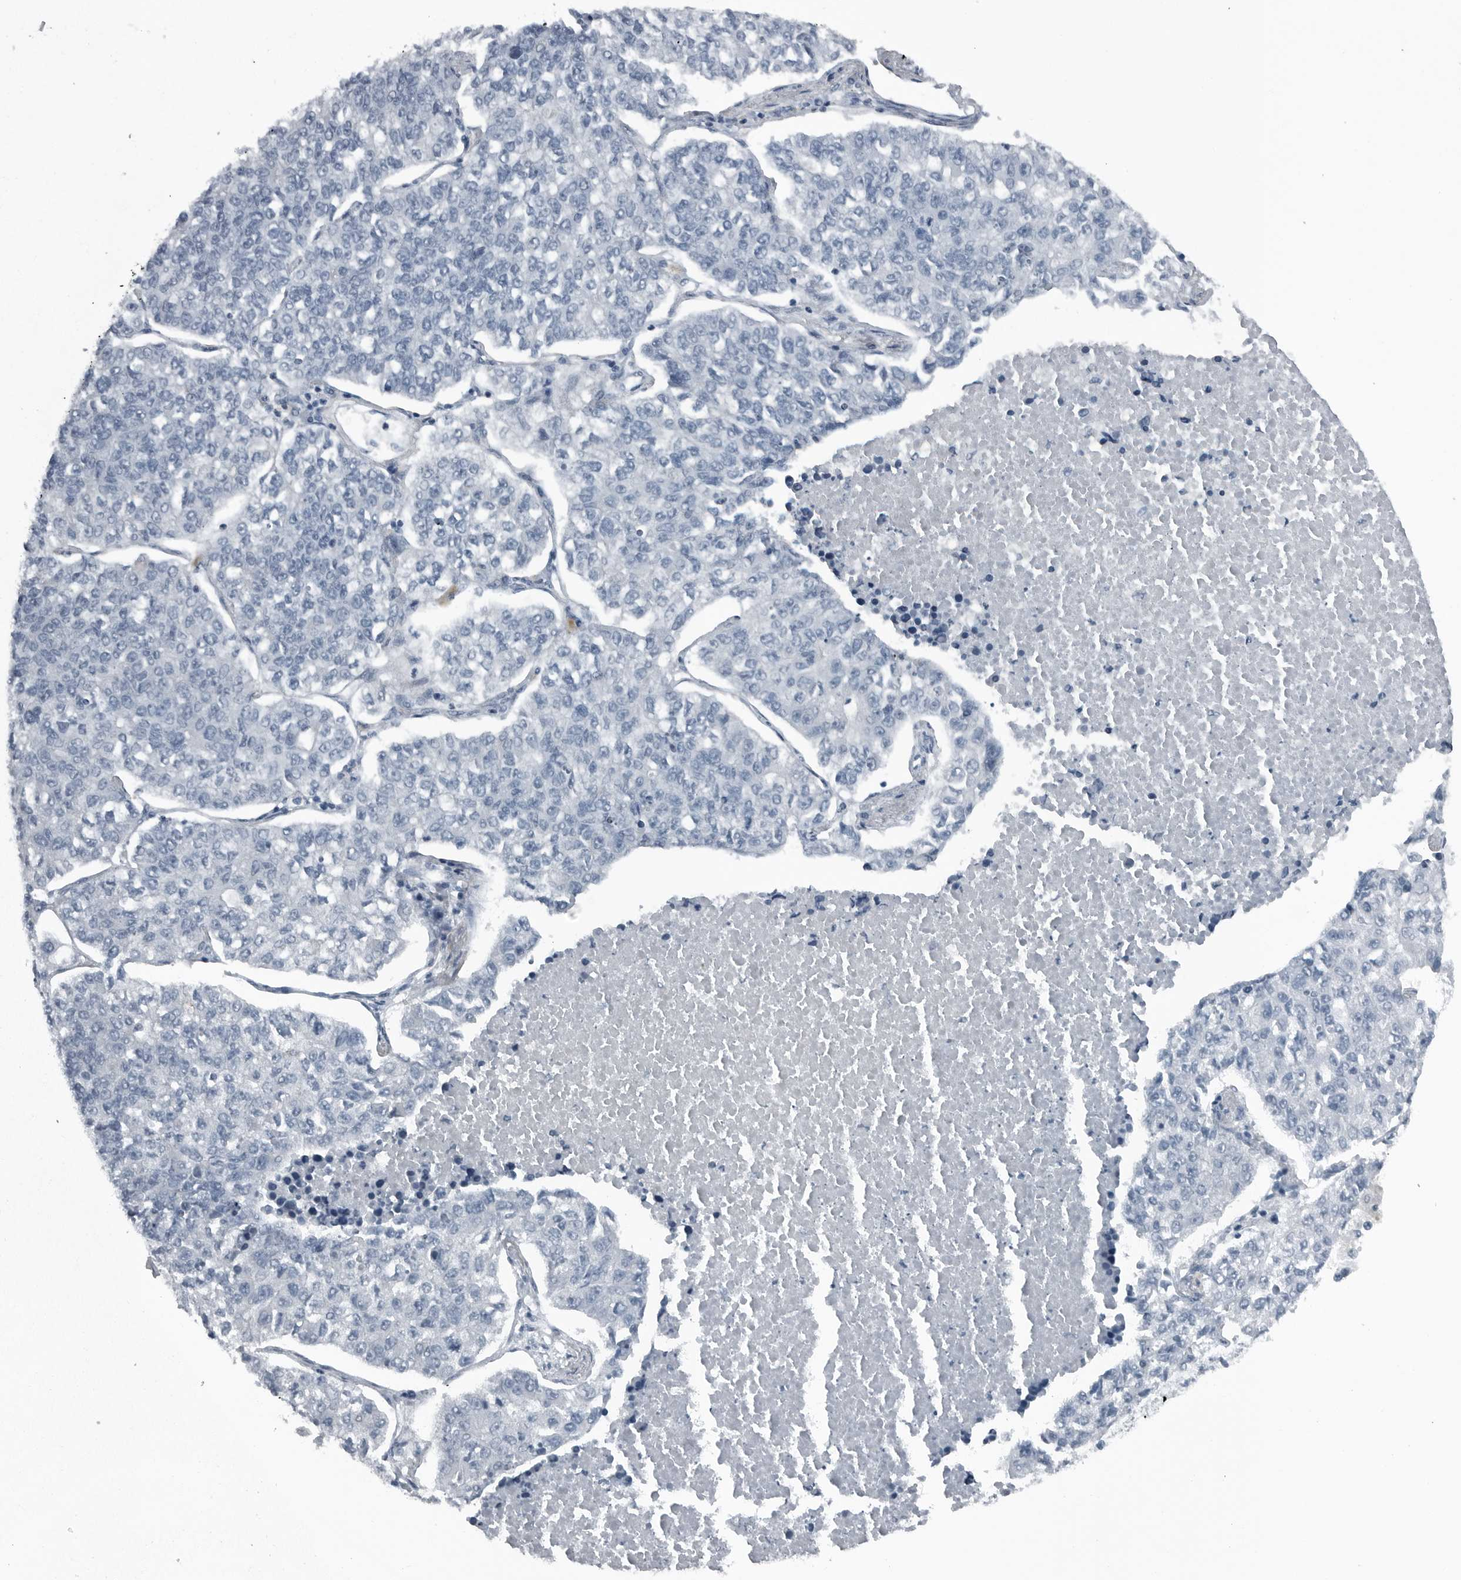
{"staining": {"intensity": "negative", "quantity": "none", "location": "none"}, "tissue": "lung cancer", "cell_type": "Tumor cells", "image_type": "cancer", "snomed": [{"axis": "morphology", "description": "Adenocarcinoma, NOS"}, {"axis": "topography", "description": "Lung"}], "caption": "Adenocarcinoma (lung) was stained to show a protein in brown. There is no significant positivity in tumor cells. Brightfield microscopy of immunohistochemistry stained with DAB (3,3'-diaminobenzidine) (brown) and hematoxylin (blue), captured at high magnification.", "gene": "GAK", "patient": {"sex": "male", "age": 49}}